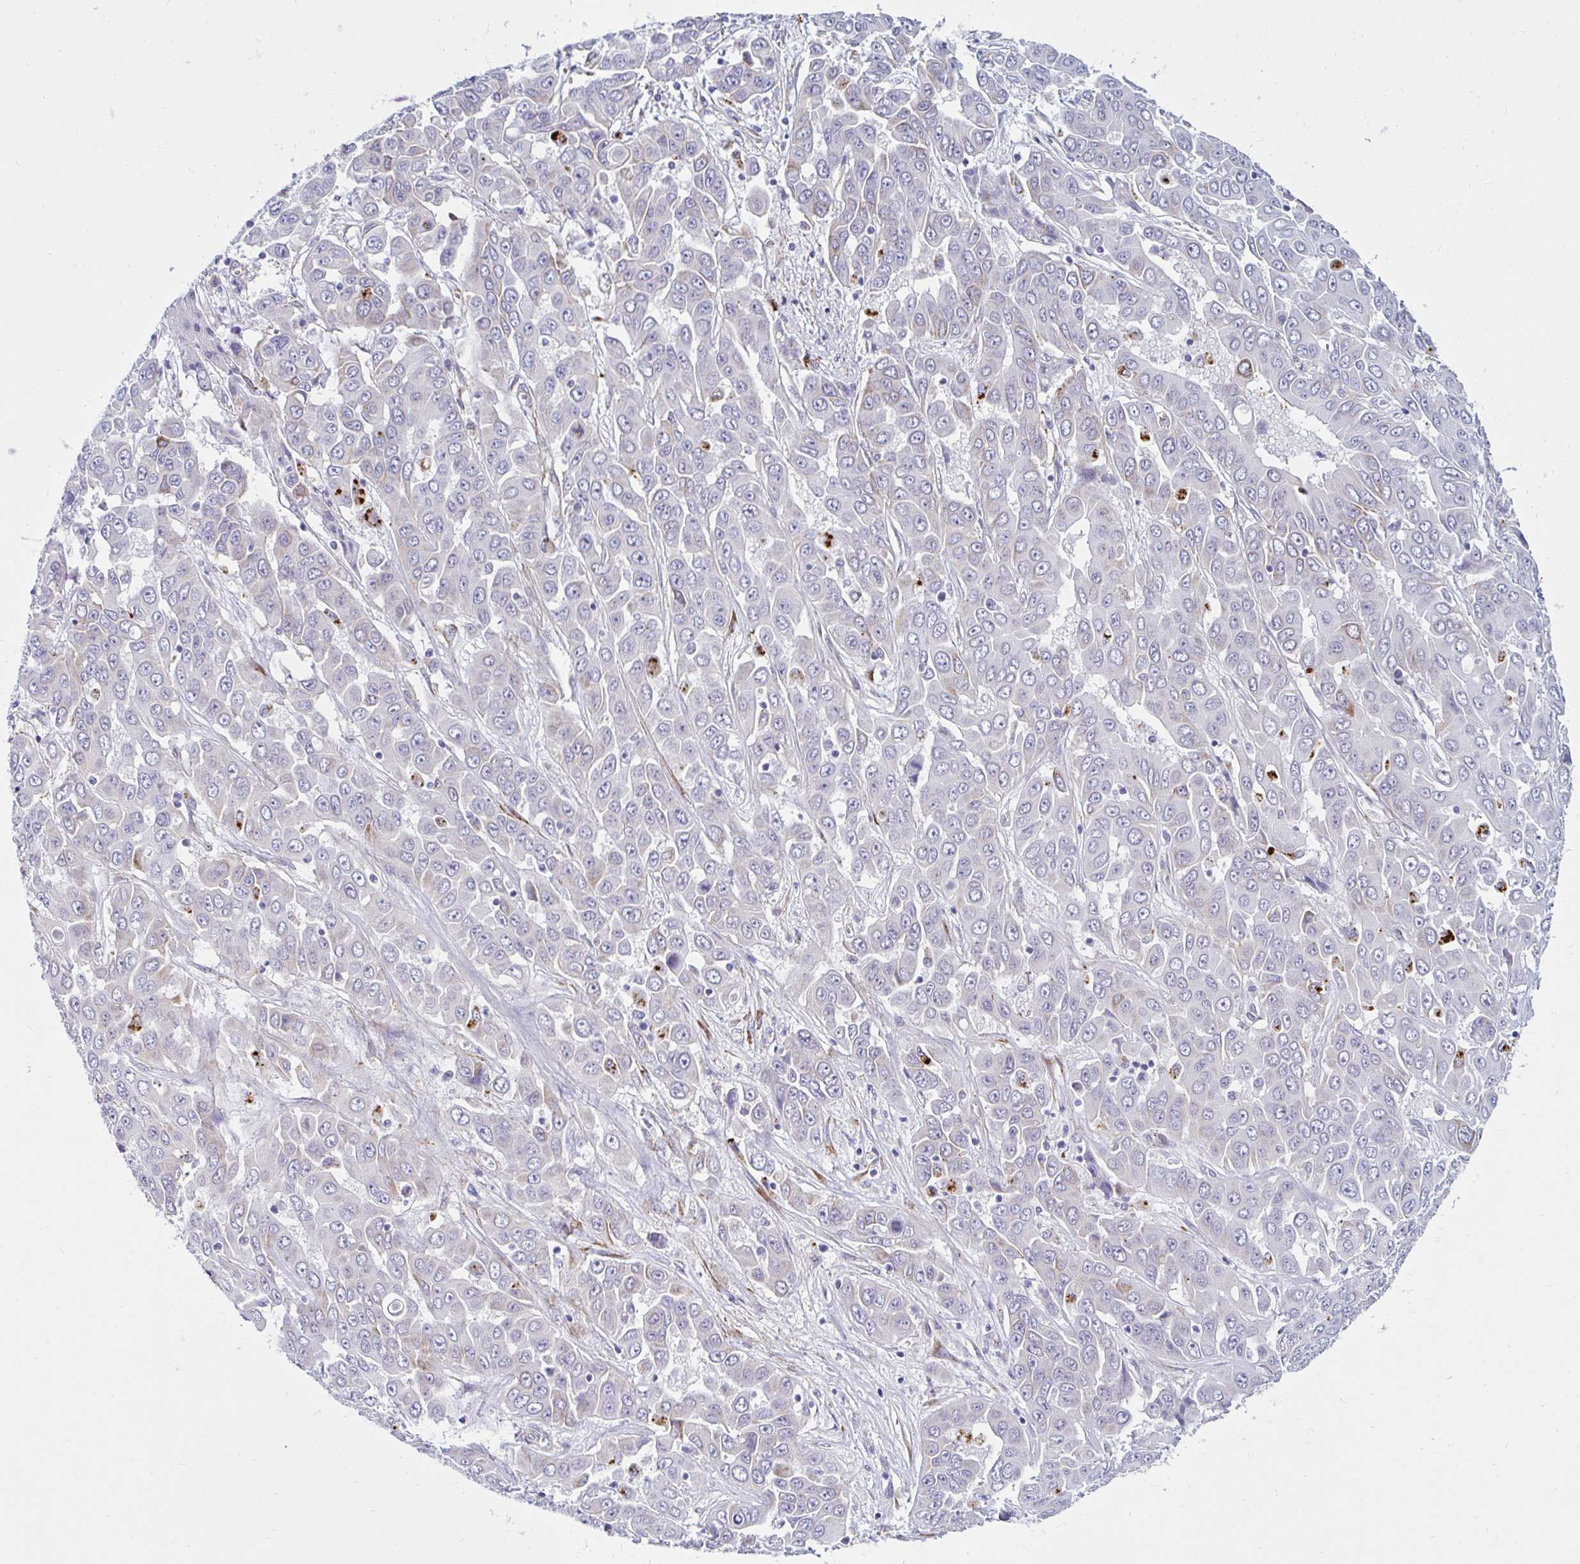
{"staining": {"intensity": "negative", "quantity": "none", "location": "none"}, "tissue": "liver cancer", "cell_type": "Tumor cells", "image_type": "cancer", "snomed": [{"axis": "morphology", "description": "Cholangiocarcinoma"}, {"axis": "topography", "description": "Liver"}], "caption": "Micrograph shows no significant protein expression in tumor cells of liver cholangiocarcinoma.", "gene": "ANKRD62", "patient": {"sex": "female", "age": 52}}